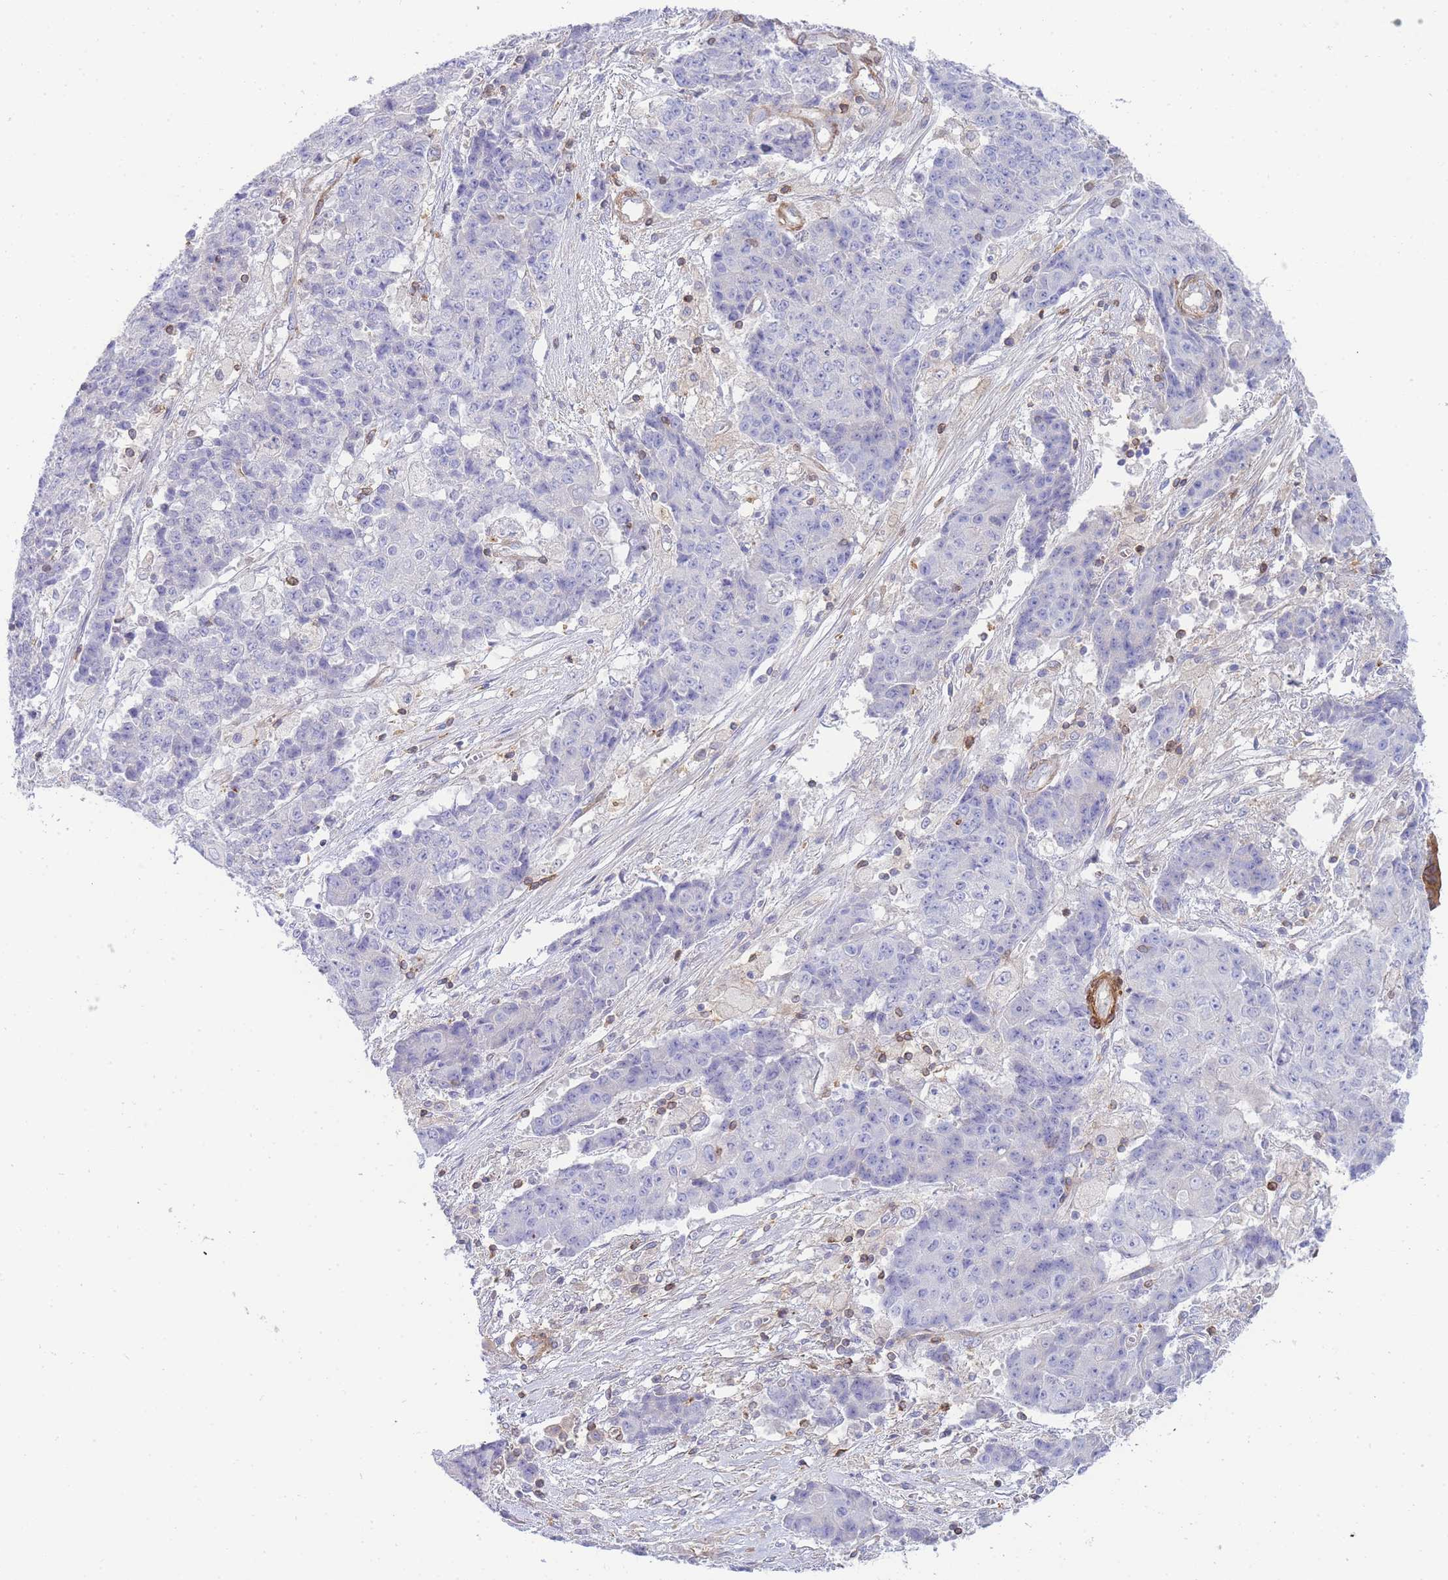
{"staining": {"intensity": "negative", "quantity": "none", "location": "none"}, "tissue": "ovarian cancer", "cell_type": "Tumor cells", "image_type": "cancer", "snomed": [{"axis": "morphology", "description": "Carcinoma, endometroid"}, {"axis": "topography", "description": "Ovary"}], "caption": "Human ovarian cancer (endometroid carcinoma) stained for a protein using immunohistochemistry shows no positivity in tumor cells.", "gene": "FBN3", "patient": {"sex": "female", "age": 42}}